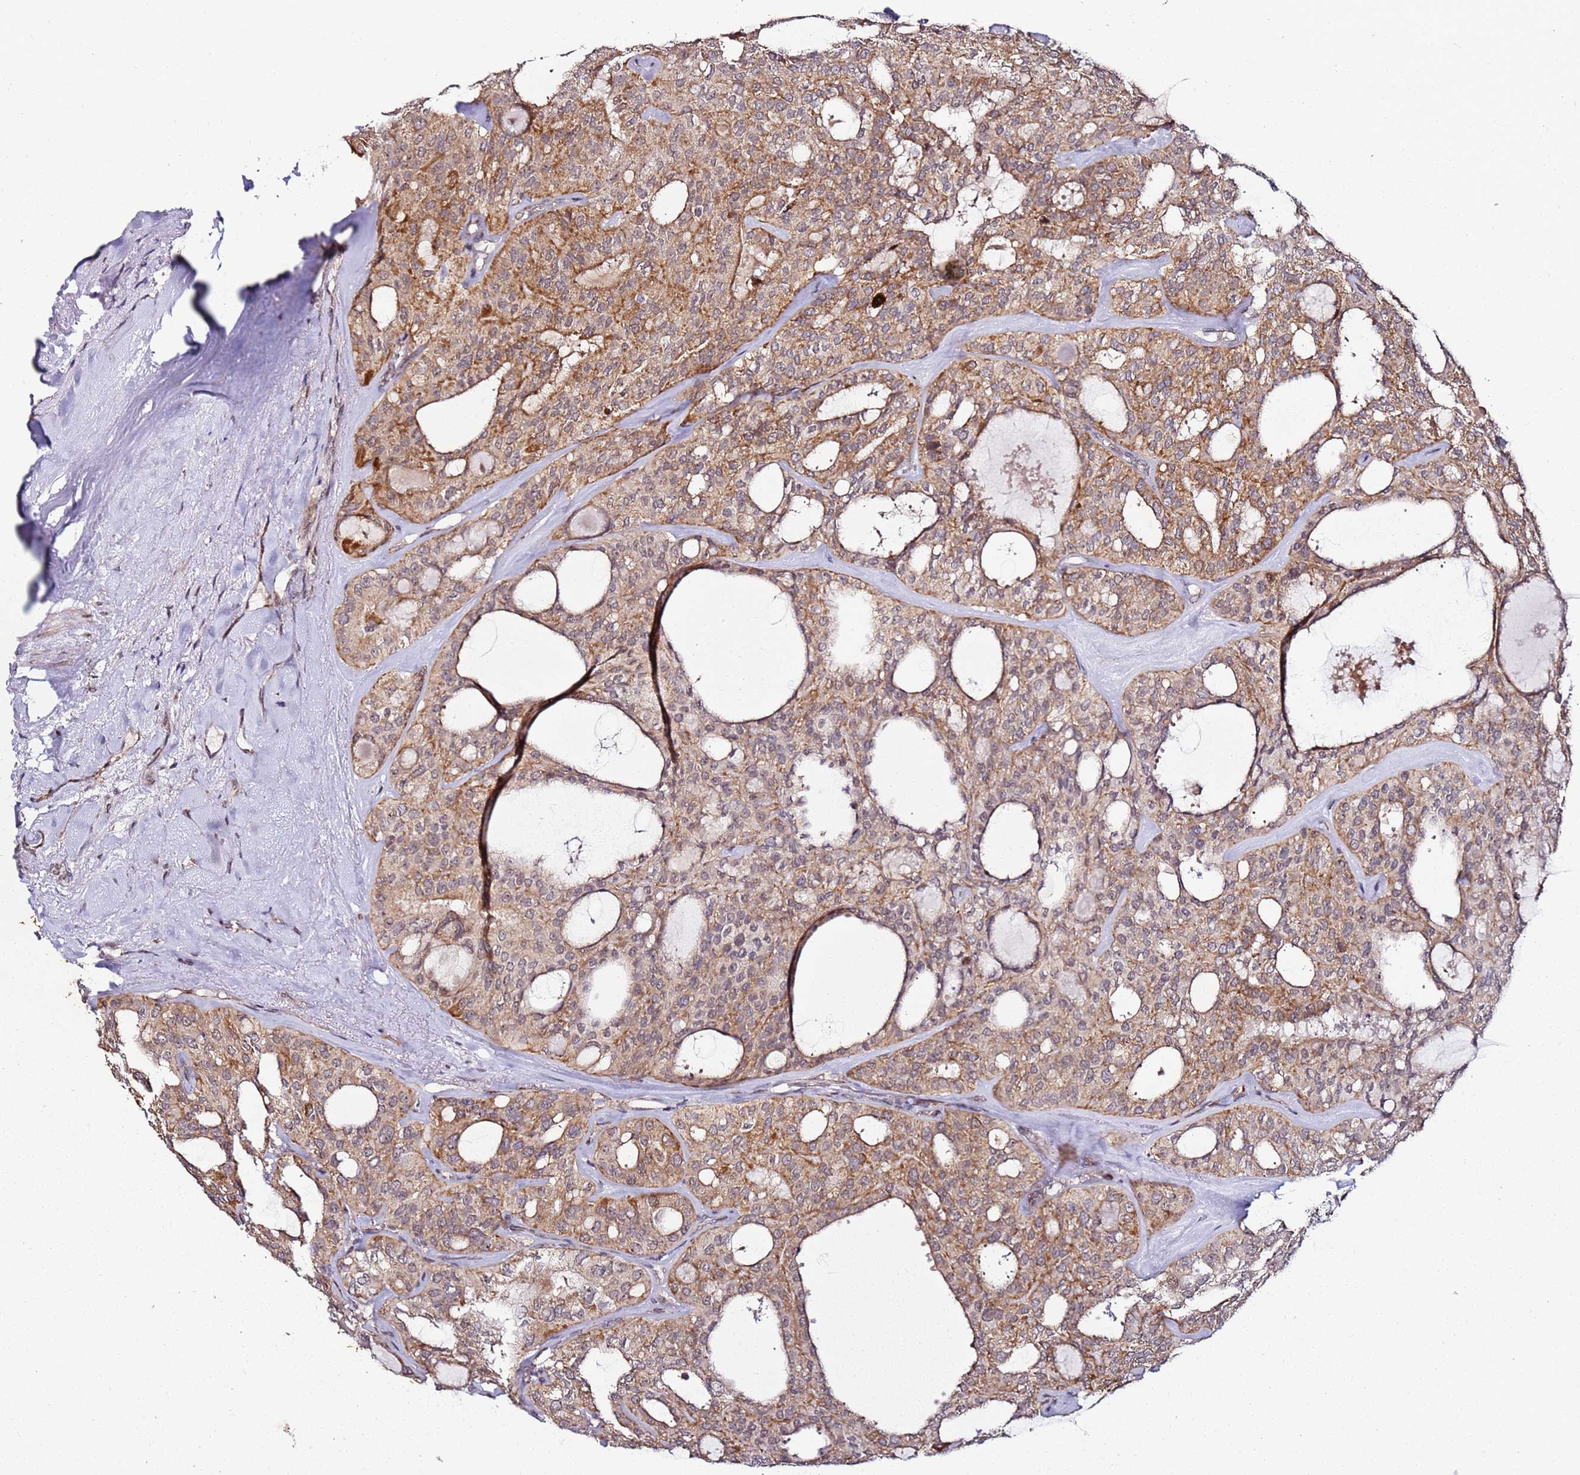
{"staining": {"intensity": "moderate", "quantity": ">75%", "location": "cytoplasmic/membranous"}, "tissue": "thyroid cancer", "cell_type": "Tumor cells", "image_type": "cancer", "snomed": [{"axis": "morphology", "description": "Follicular adenoma carcinoma, NOS"}, {"axis": "topography", "description": "Thyroid gland"}], "caption": "Protein expression analysis of human thyroid cancer reveals moderate cytoplasmic/membranous positivity in about >75% of tumor cells. The staining was performed using DAB (3,3'-diaminobenzidine), with brown indicating positive protein expression. Nuclei are stained blue with hematoxylin.", "gene": "TP53AIP1", "patient": {"sex": "male", "age": 75}}